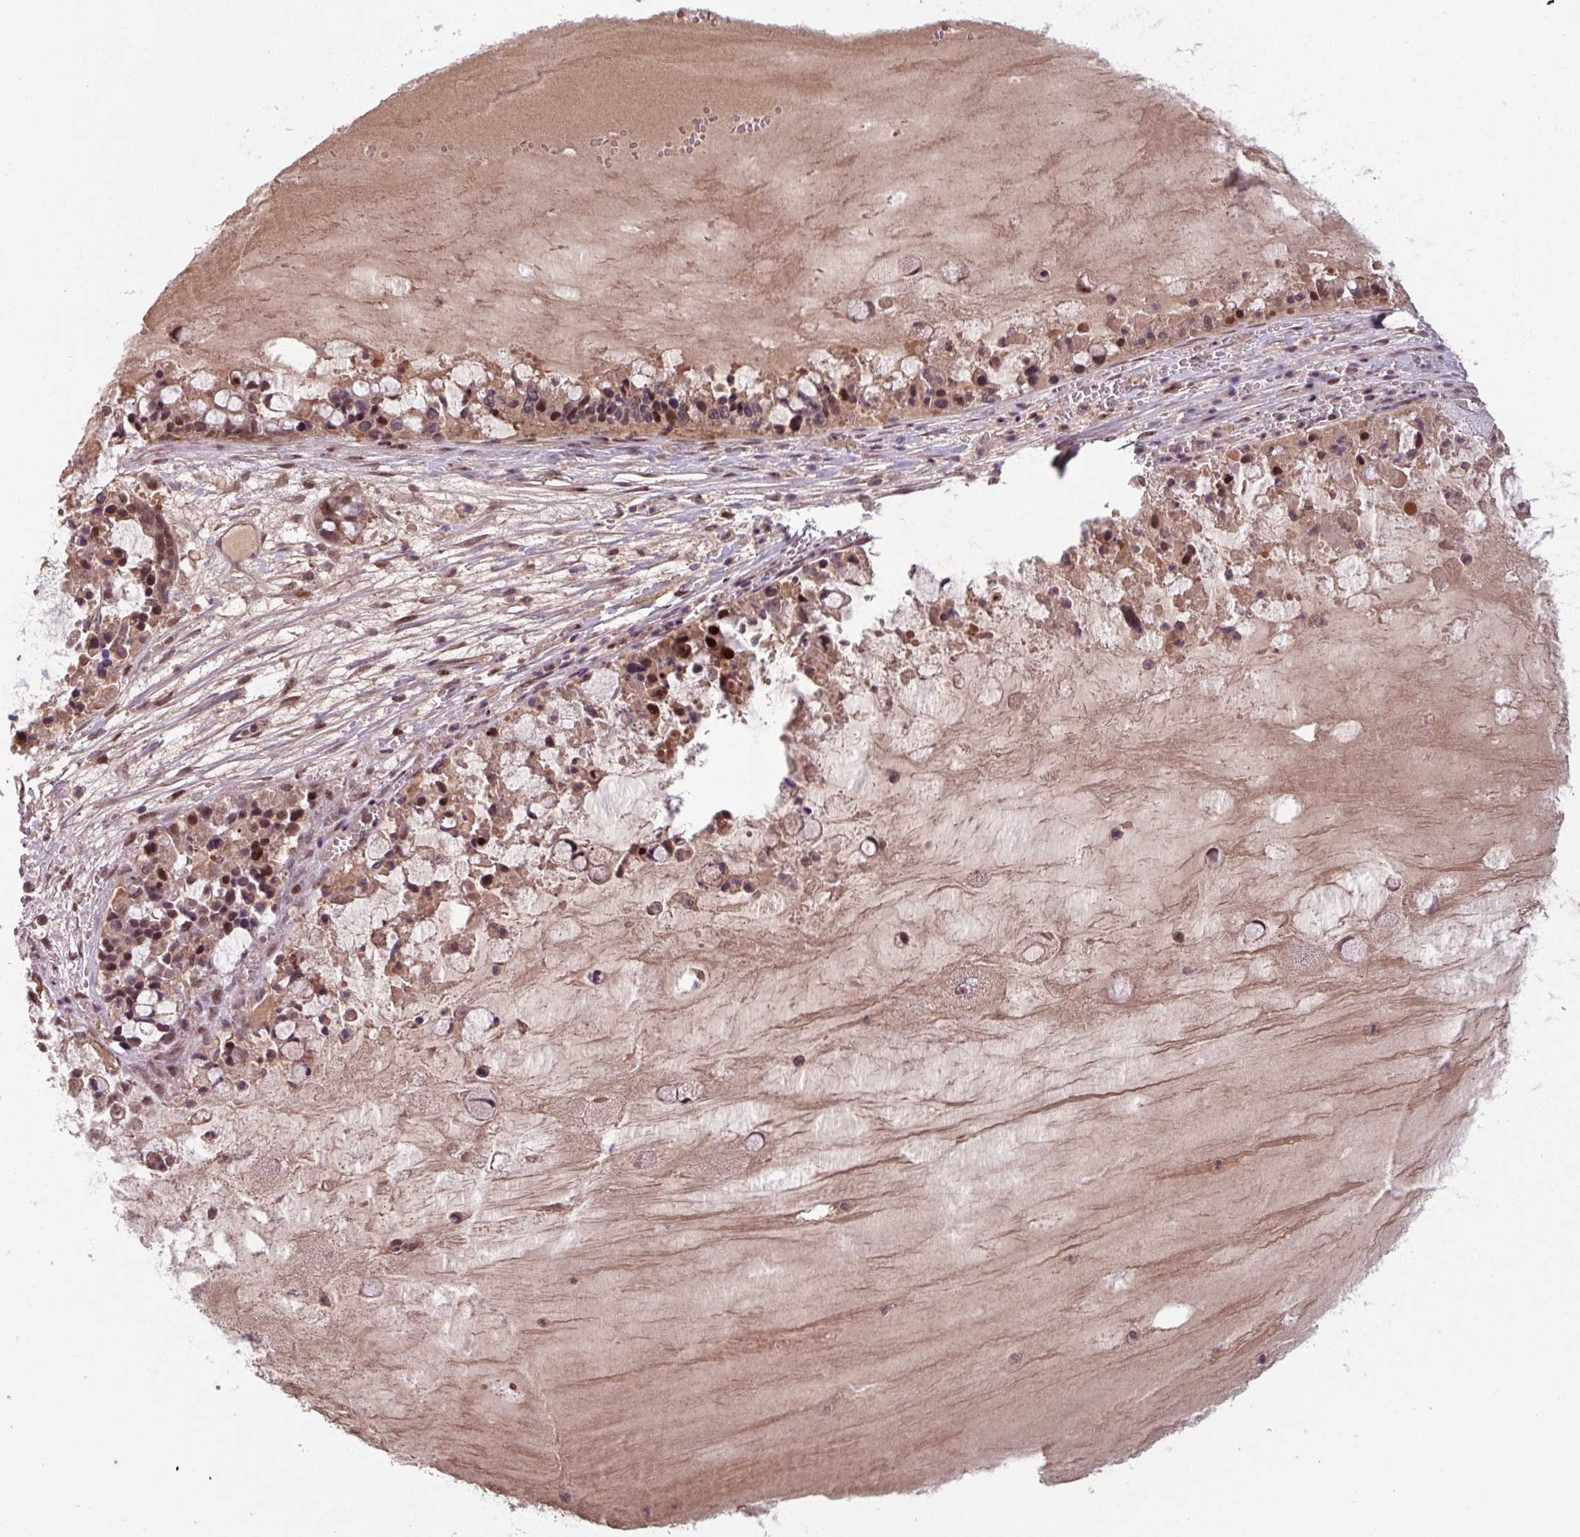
{"staining": {"intensity": "strong", "quantity": ">75%", "location": "cytoplasmic/membranous,nuclear"}, "tissue": "ovarian cancer", "cell_type": "Tumor cells", "image_type": "cancer", "snomed": [{"axis": "morphology", "description": "Cystadenocarcinoma, mucinous, NOS"}, {"axis": "topography", "description": "Ovary"}], "caption": "A high amount of strong cytoplasmic/membranous and nuclear expression is identified in approximately >75% of tumor cells in ovarian cancer tissue.", "gene": "TMEM88", "patient": {"sex": "female", "age": 63}}